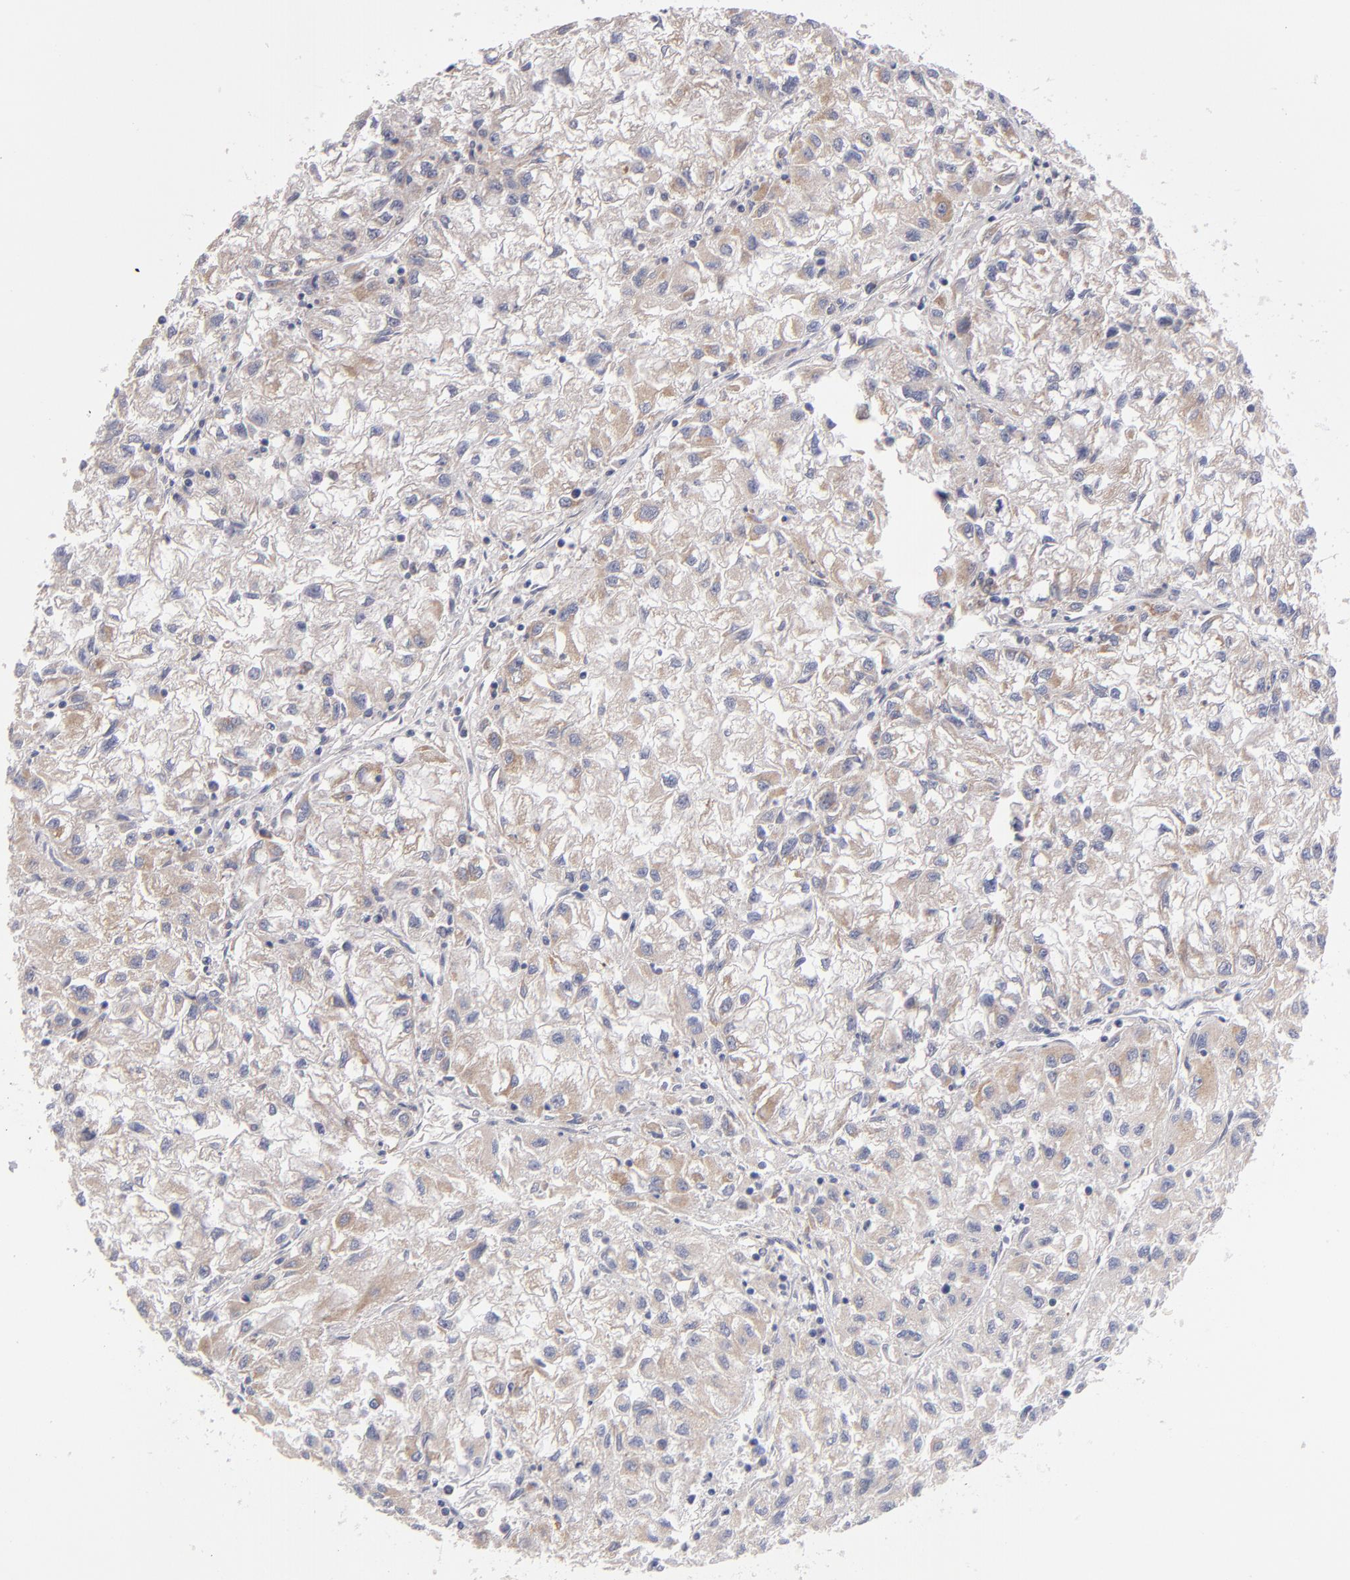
{"staining": {"intensity": "moderate", "quantity": "<25%", "location": "cytoplasmic/membranous"}, "tissue": "renal cancer", "cell_type": "Tumor cells", "image_type": "cancer", "snomed": [{"axis": "morphology", "description": "Adenocarcinoma, NOS"}, {"axis": "topography", "description": "Kidney"}], "caption": "A brown stain labels moderate cytoplasmic/membranous expression of a protein in human renal cancer tumor cells. (DAB IHC, brown staining for protein, blue staining for nuclei).", "gene": "HCCS", "patient": {"sex": "male", "age": 59}}